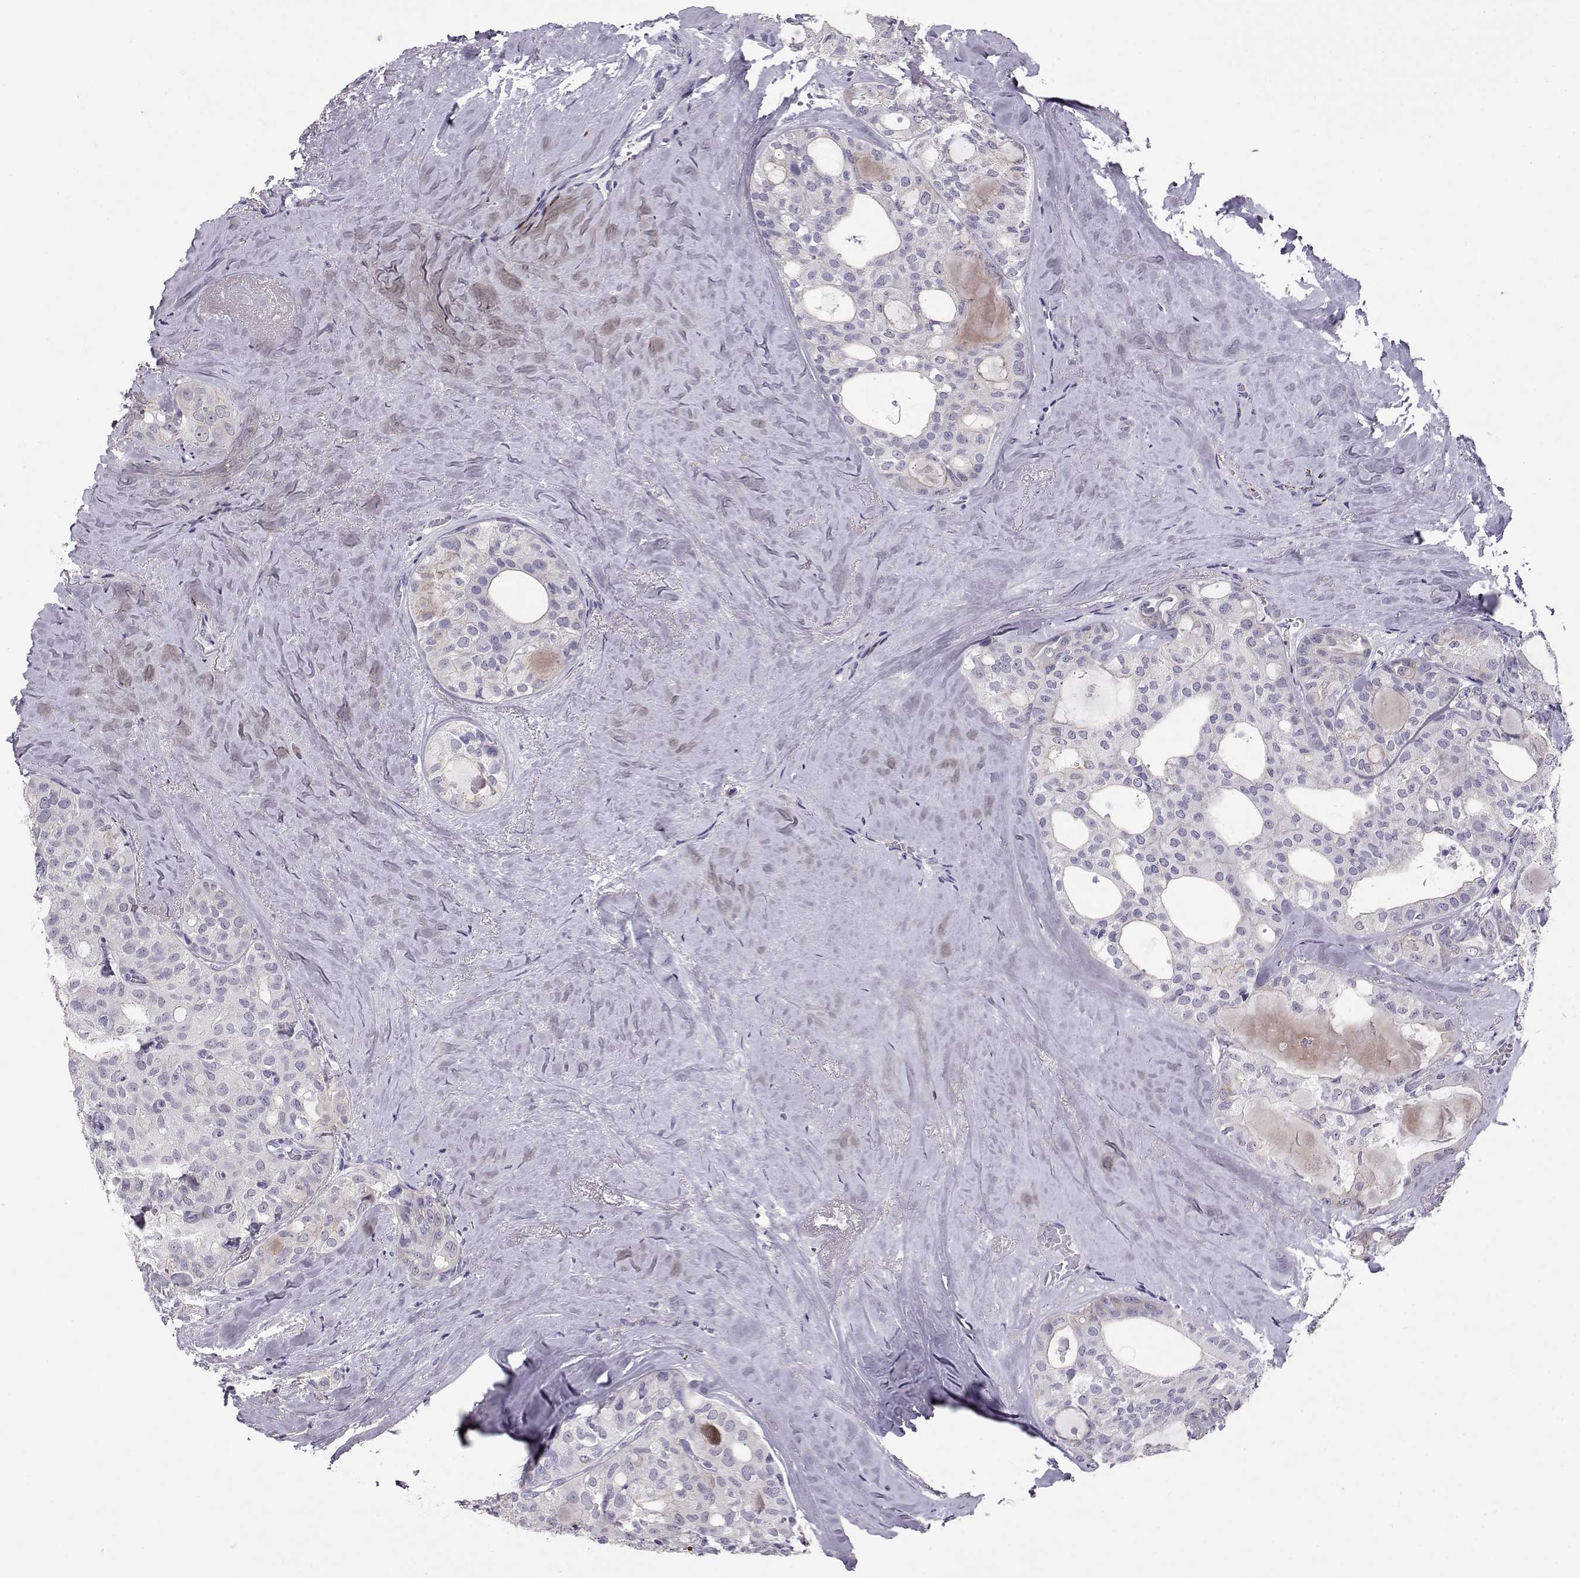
{"staining": {"intensity": "negative", "quantity": "none", "location": "none"}, "tissue": "thyroid cancer", "cell_type": "Tumor cells", "image_type": "cancer", "snomed": [{"axis": "morphology", "description": "Follicular adenoma carcinoma, NOS"}, {"axis": "topography", "description": "Thyroid gland"}], "caption": "Immunohistochemical staining of thyroid follicular adenoma carcinoma exhibits no significant positivity in tumor cells. (DAB immunohistochemistry (IHC), high magnification).", "gene": "RD3", "patient": {"sex": "male", "age": 75}}